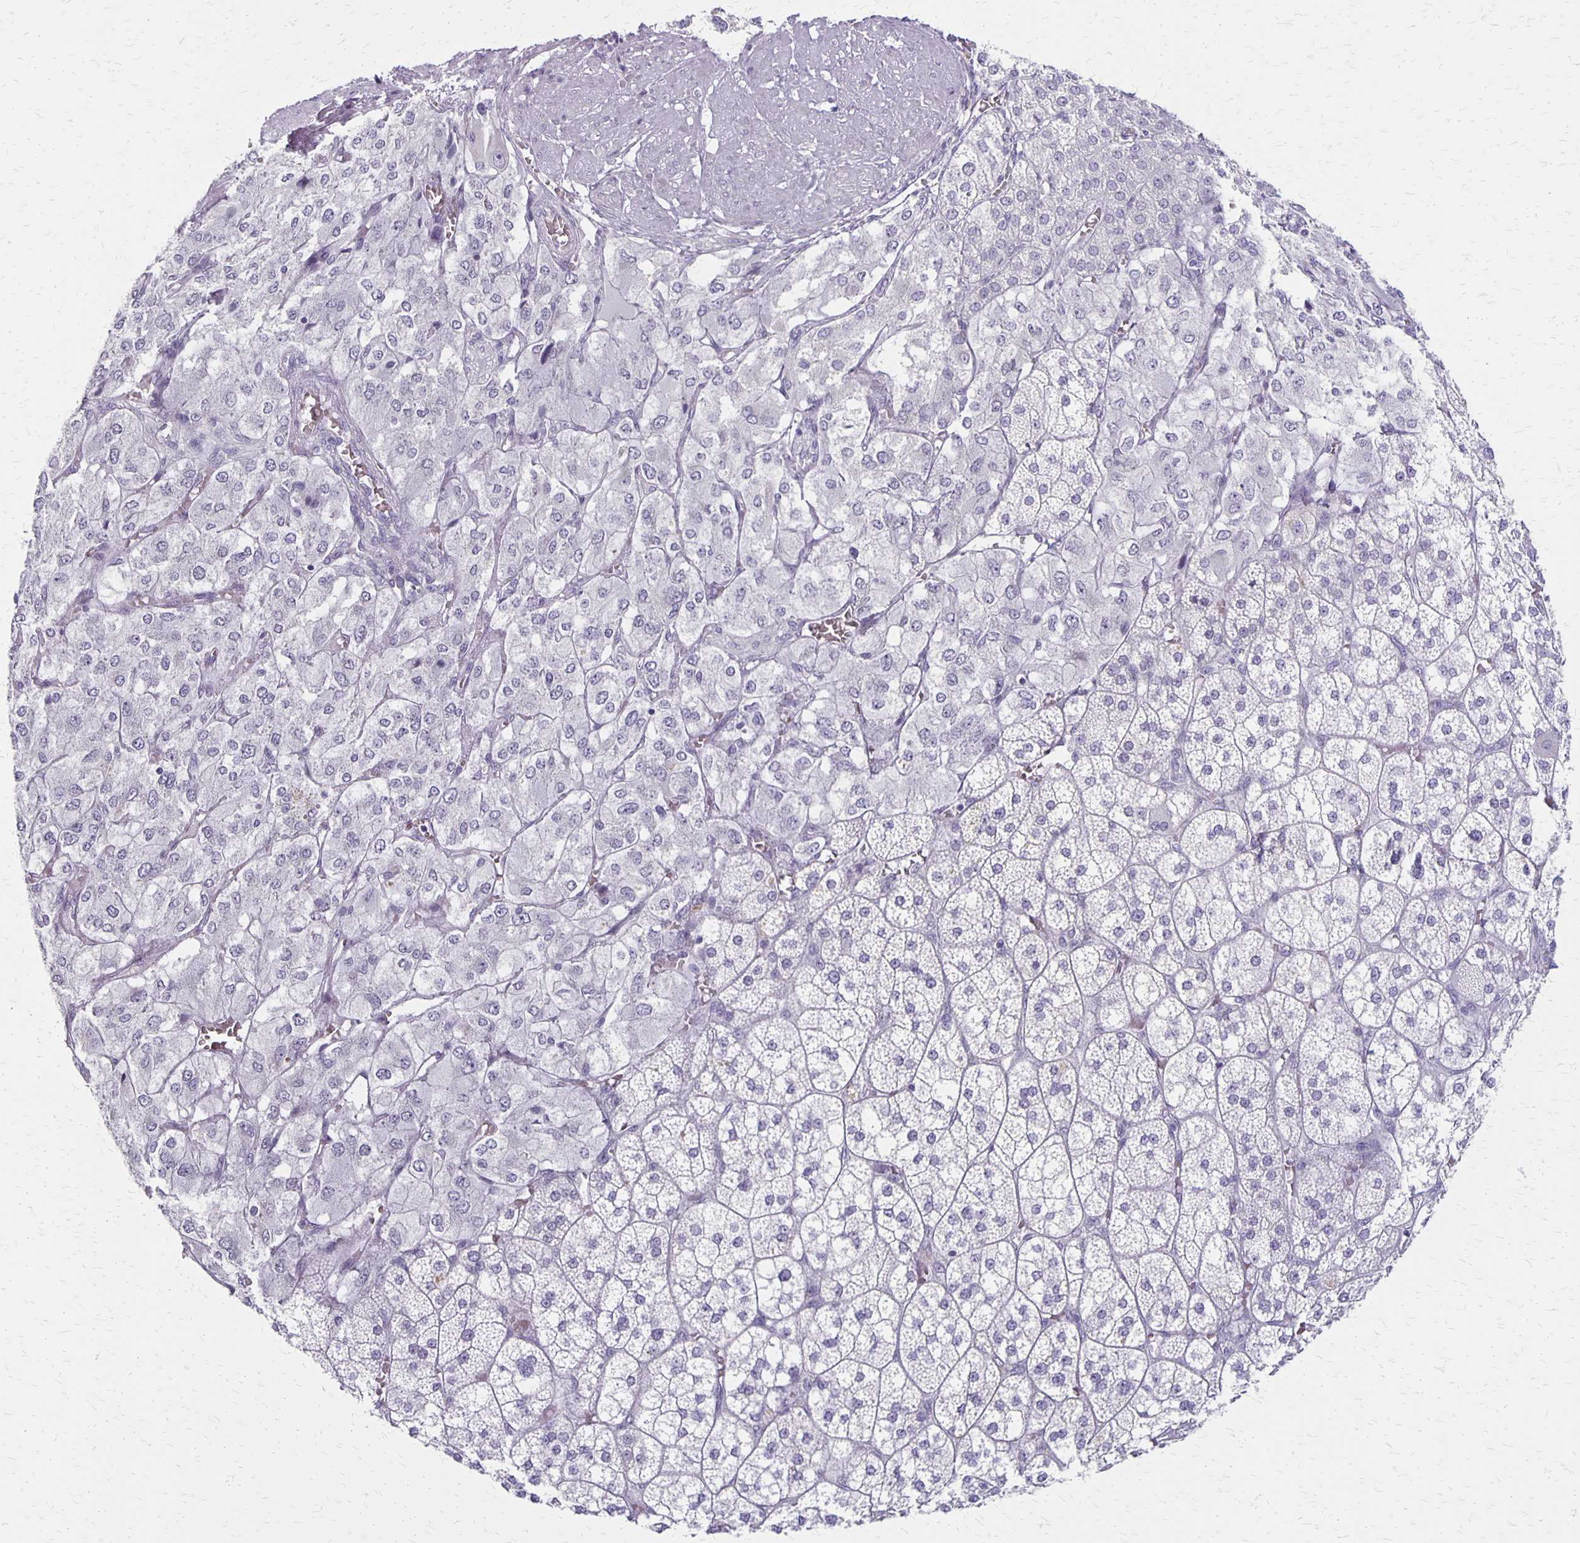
{"staining": {"intensity": "negative", "quantity": "none", "location": "none"}, "tissue": "adrenal gland", "cell_type": "Glandular cells", "image_type": "normal", "snomed": [{"axis": "morphology", "description": "Normal tissue, NOS"}, {"axis": "topography", "description": "Adrenal gland"}], "caption": "The immunohistochemistry photomicrograph has no significant staining in glandular cells of adrenal gland.", "gene": "HOMER1", "patient": {"sex": "female", "age": 60}}